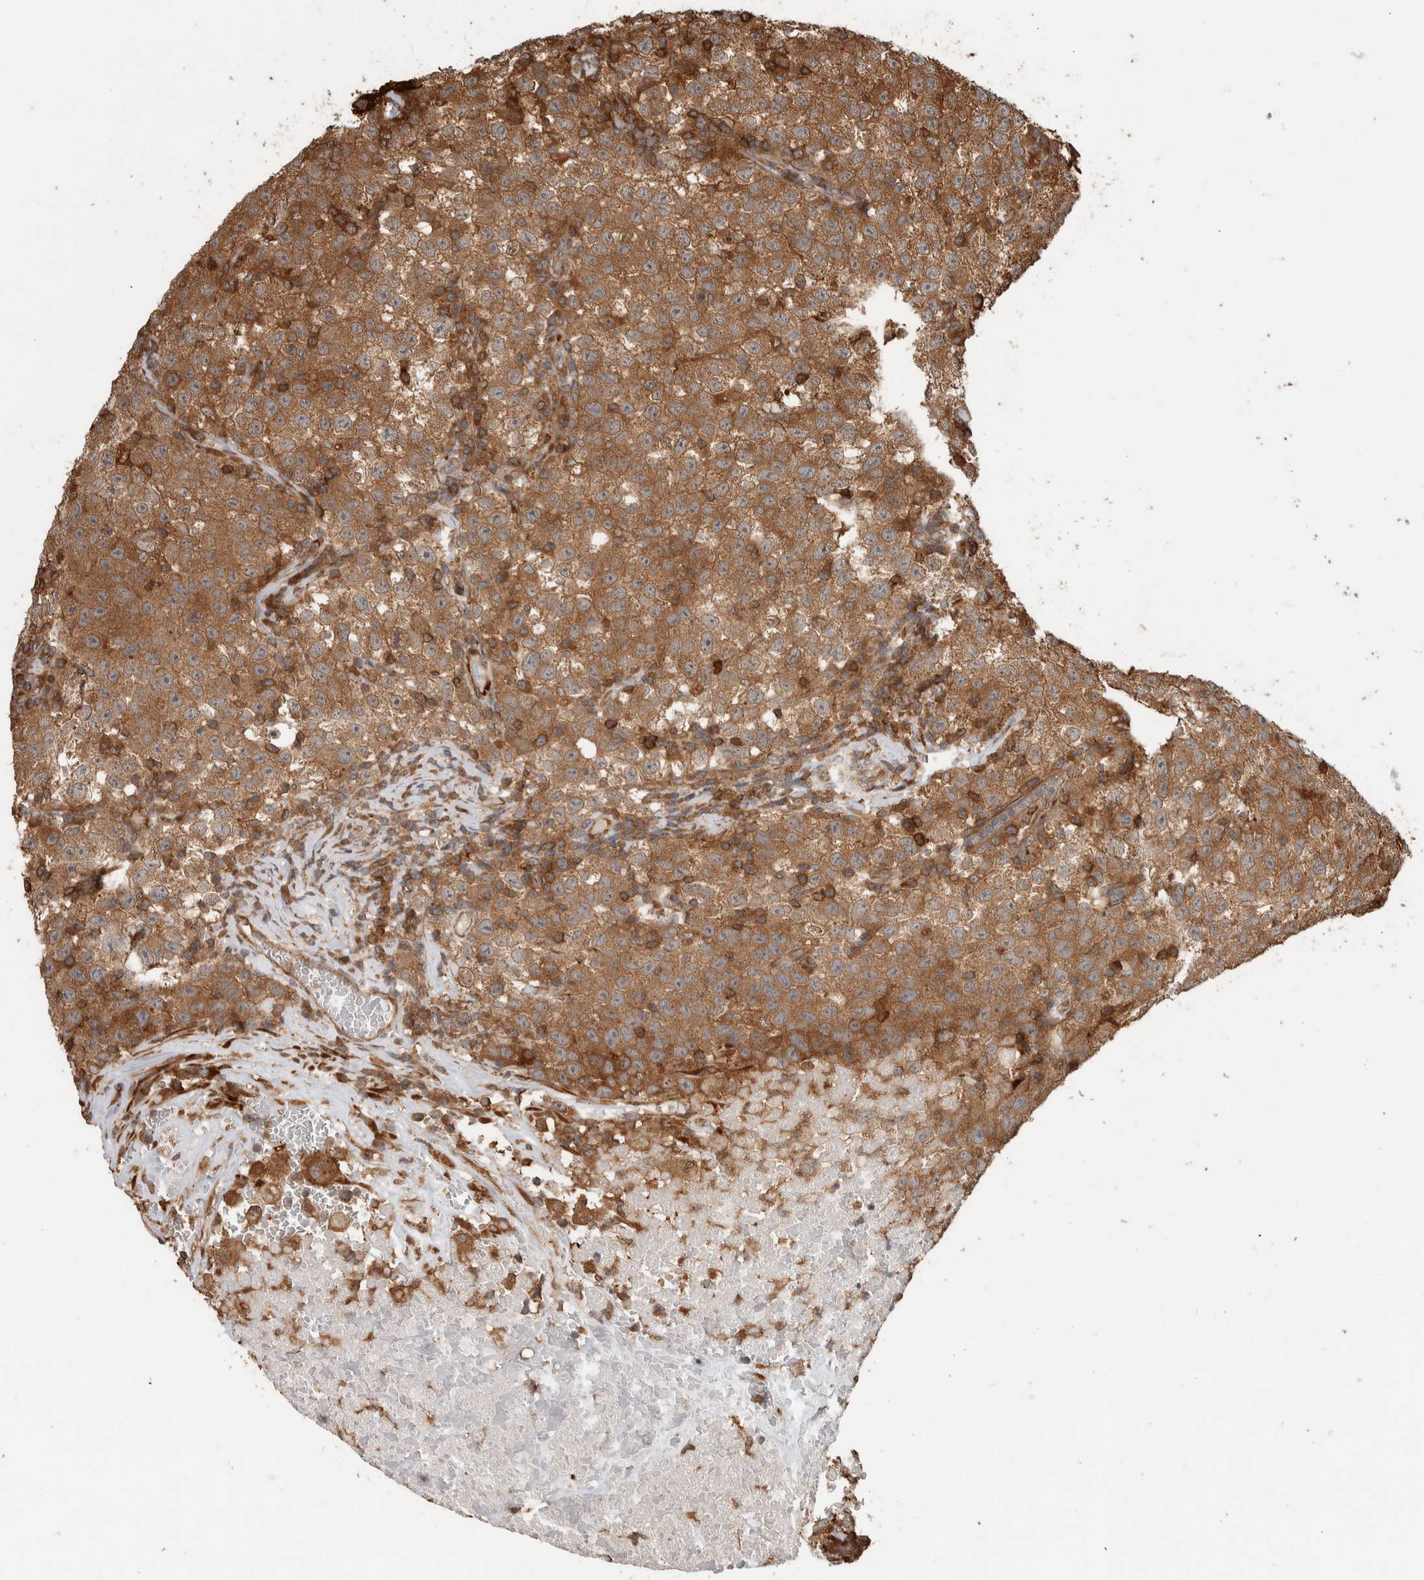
{"staining": {"intensity": "moderate", "quantity": ">75%", "location": "cytoplasmic/membranous"}, "tissue": "testis cancer", "cell_type": "Tumor cells", "image_type": "cancer", "snomed": [{"axis": "morphology", "description": "Seminoma, NOS"}, {"axis": "topography", "description": "Testis"}], "caption": "Brown immunohistochemical staining in testis cancer (seminoma) reveals moderate cytoplasmic/membranous expression in approximately >75% of tumor cells.", "gene": "CNTROB", "patient": {"sex": "male", "age": 22}}